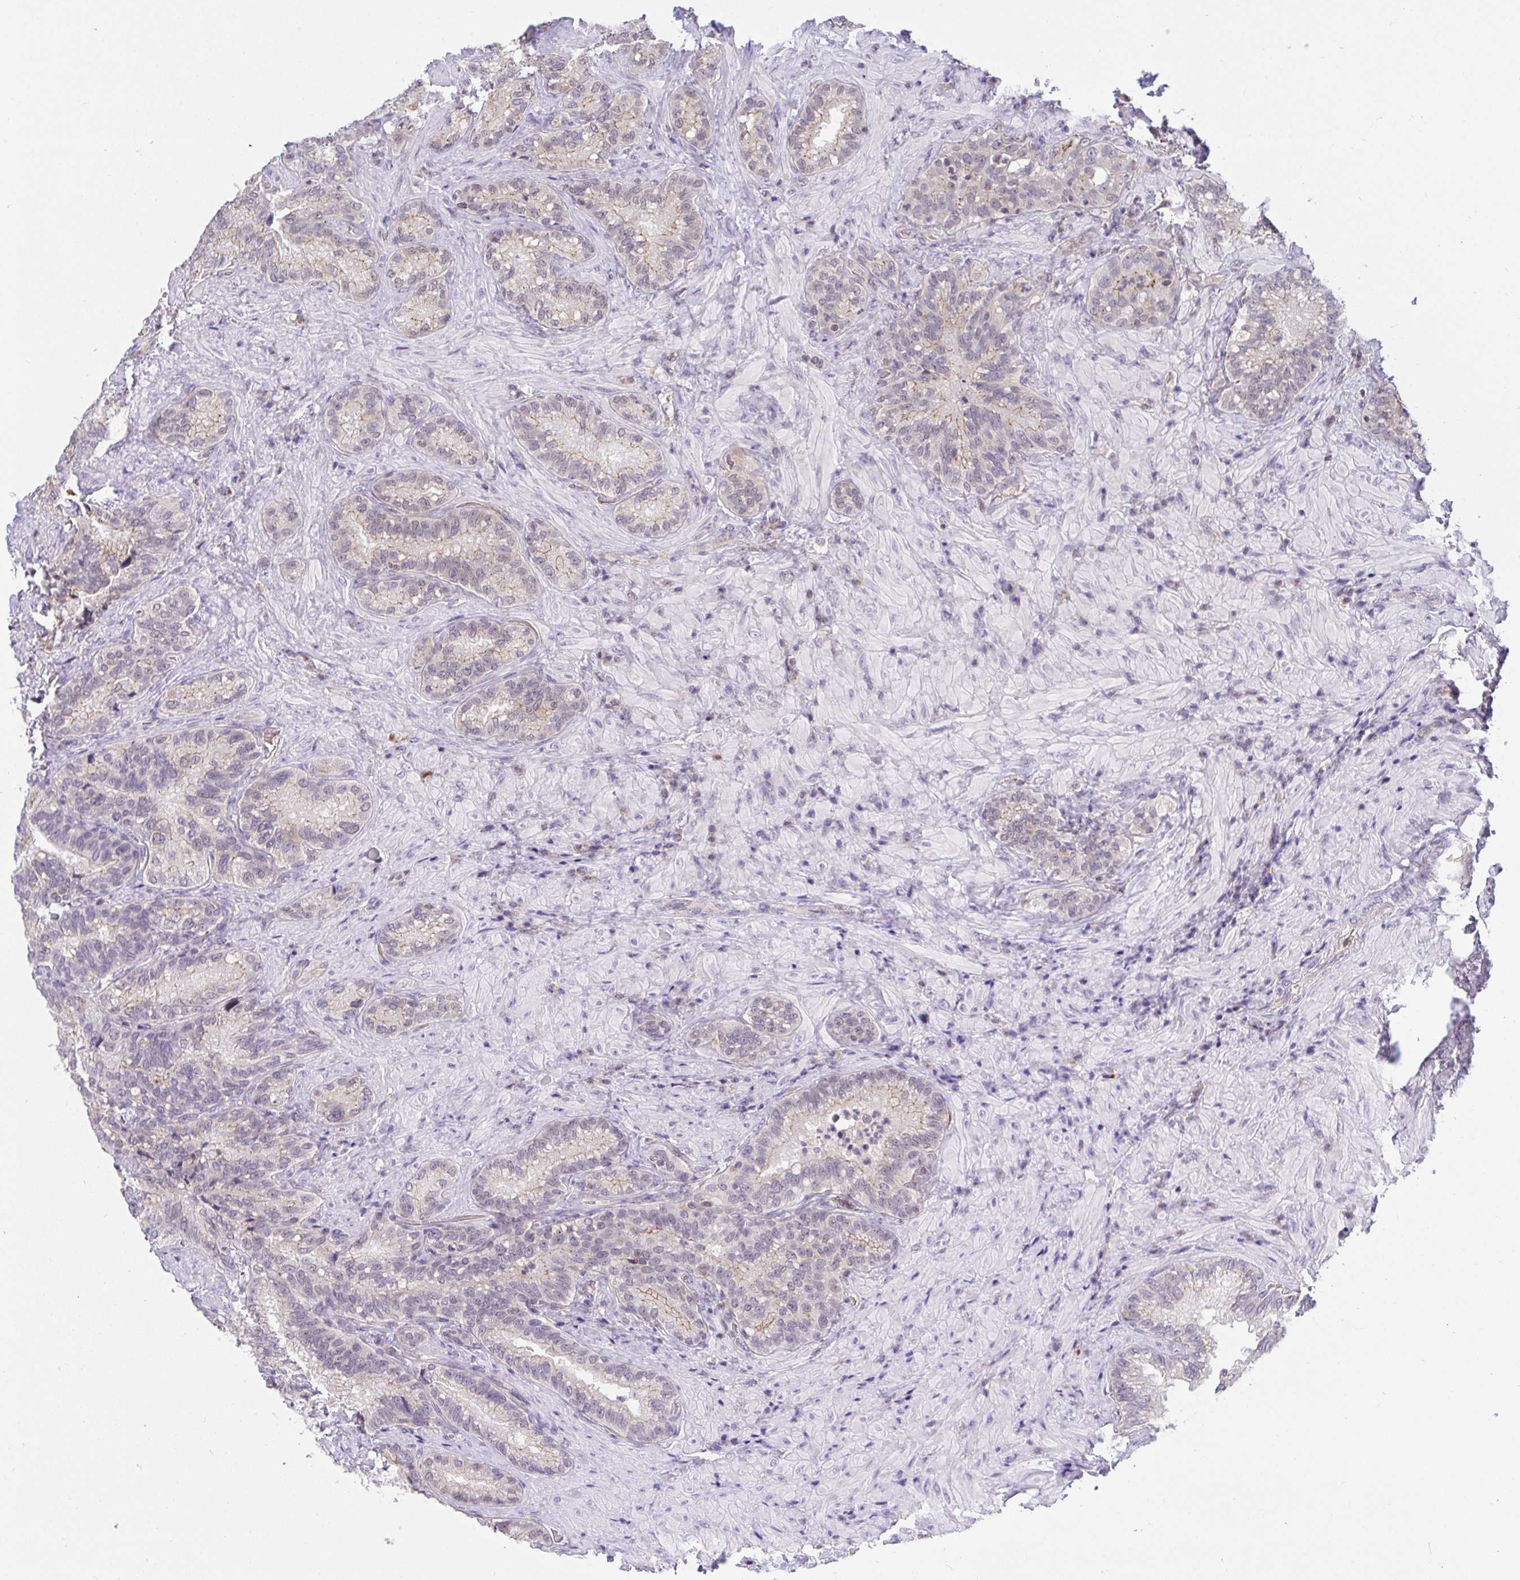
{"staining": {"intensity": "moderate", "quantity": "25%-75%", "location": "cytoplasmic/membranous"}, "tissue": "seminal vesicle", "cell_type": "Glandular cells", "image_type": "normal", "snomed": [{"axis": "morphology", "description": "Normal tissue, NOS"}, {"axis": "topography", "description": "Seminal veicle"}], "caption": "A brown stain highlights moderate cytoplasmic/membranous expression of a protein in glandular cells of normal seminal vesicle.", "gene": "PPP1CA", "patient": {"sex": "male", "age": 68}}